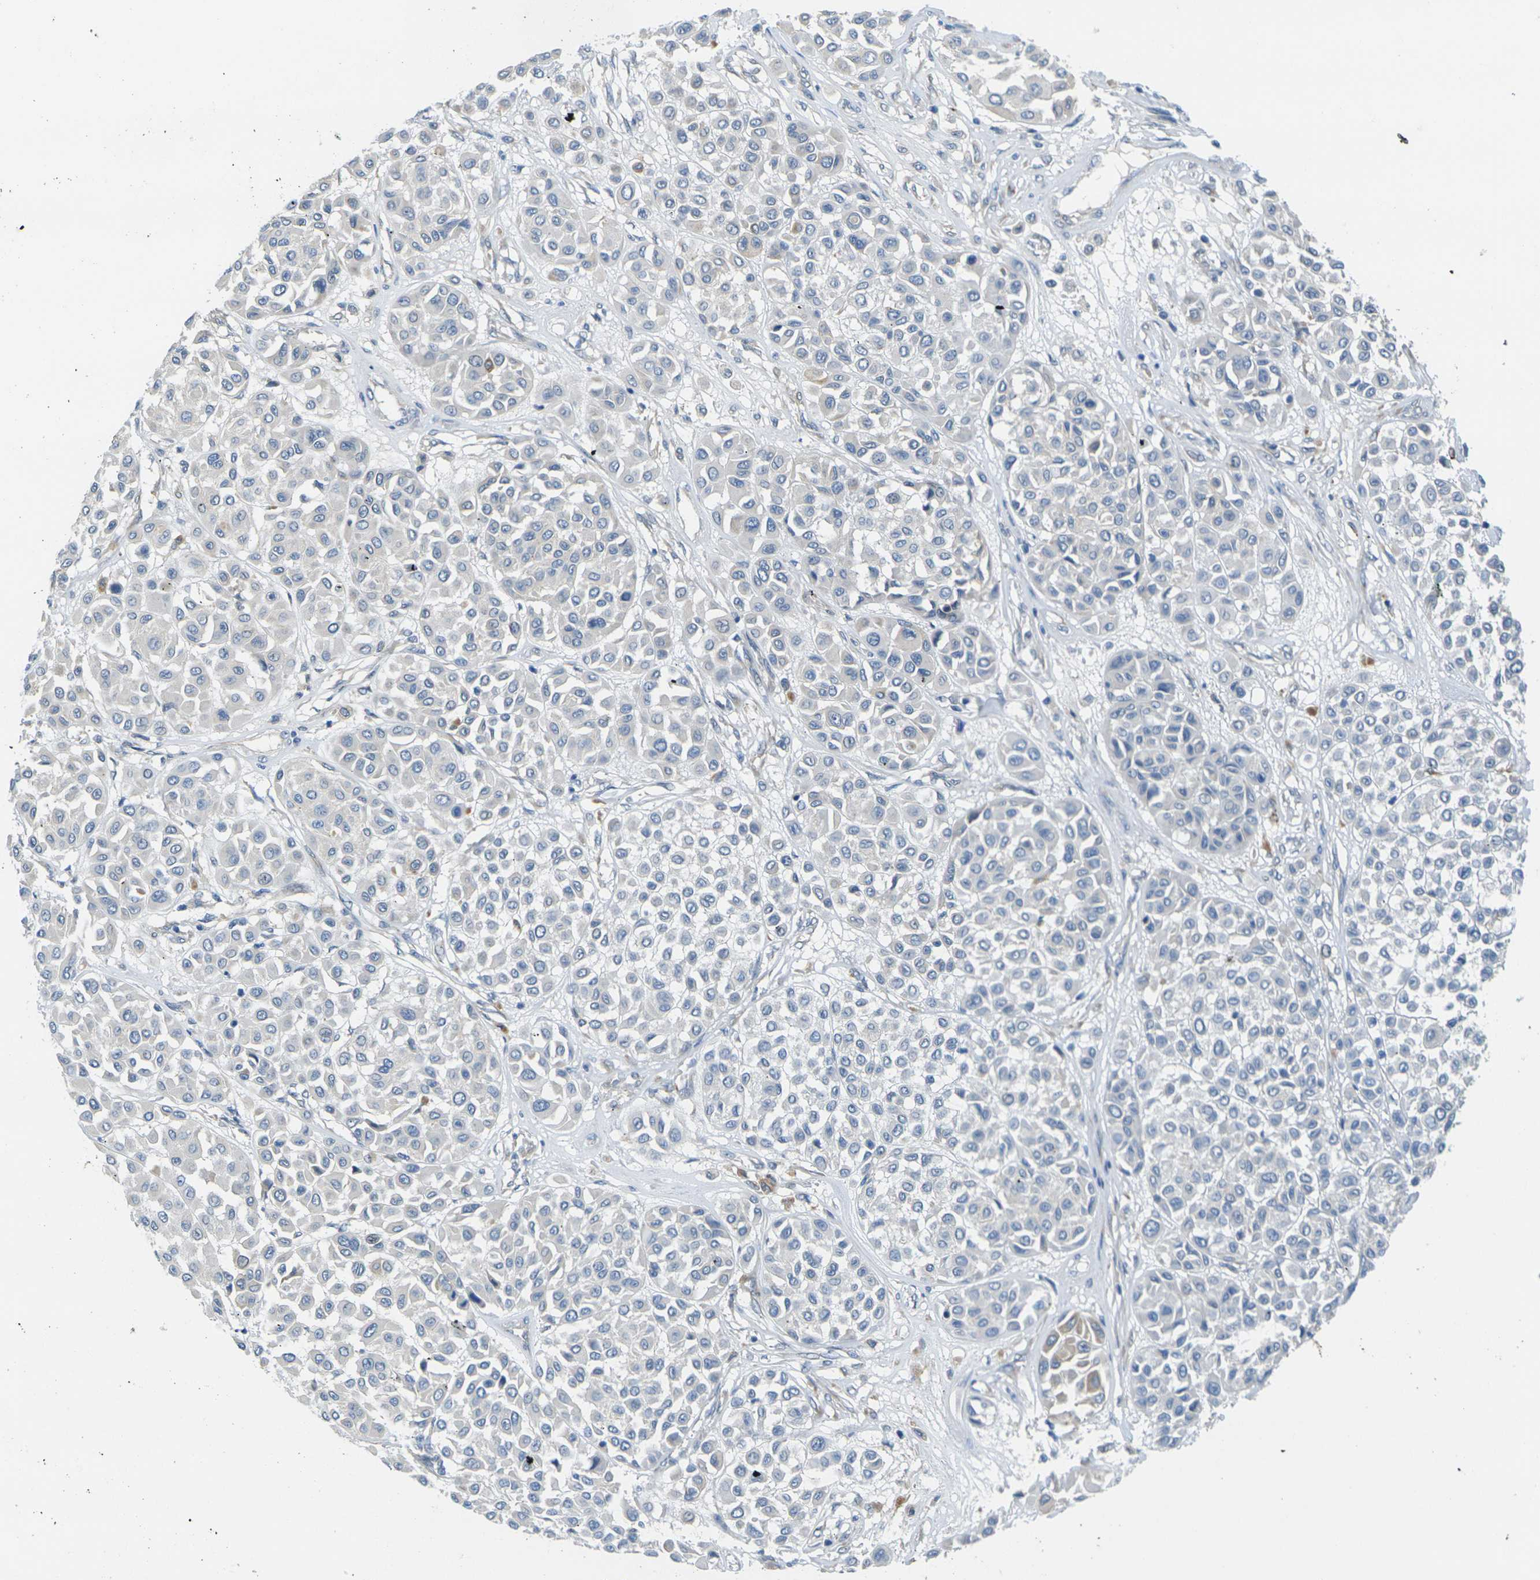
{"staining": {"intensity": "negative", "quantity": "none", "location": "none"}, "tissue": "melanoma", "cell_type": "Tumor cells", "image_type": "cancer", "snomed": [{"axis": "morphology", "description": "Malignant melanoma, Metastatic site"}, {"axis": "topography", "description": "Soft tissue"}], "caption": "Tumor cells are negative for protein expression in human melanoma.", "gene": "CYP2C8", "patient": {"sex": "male", "age": 41}}